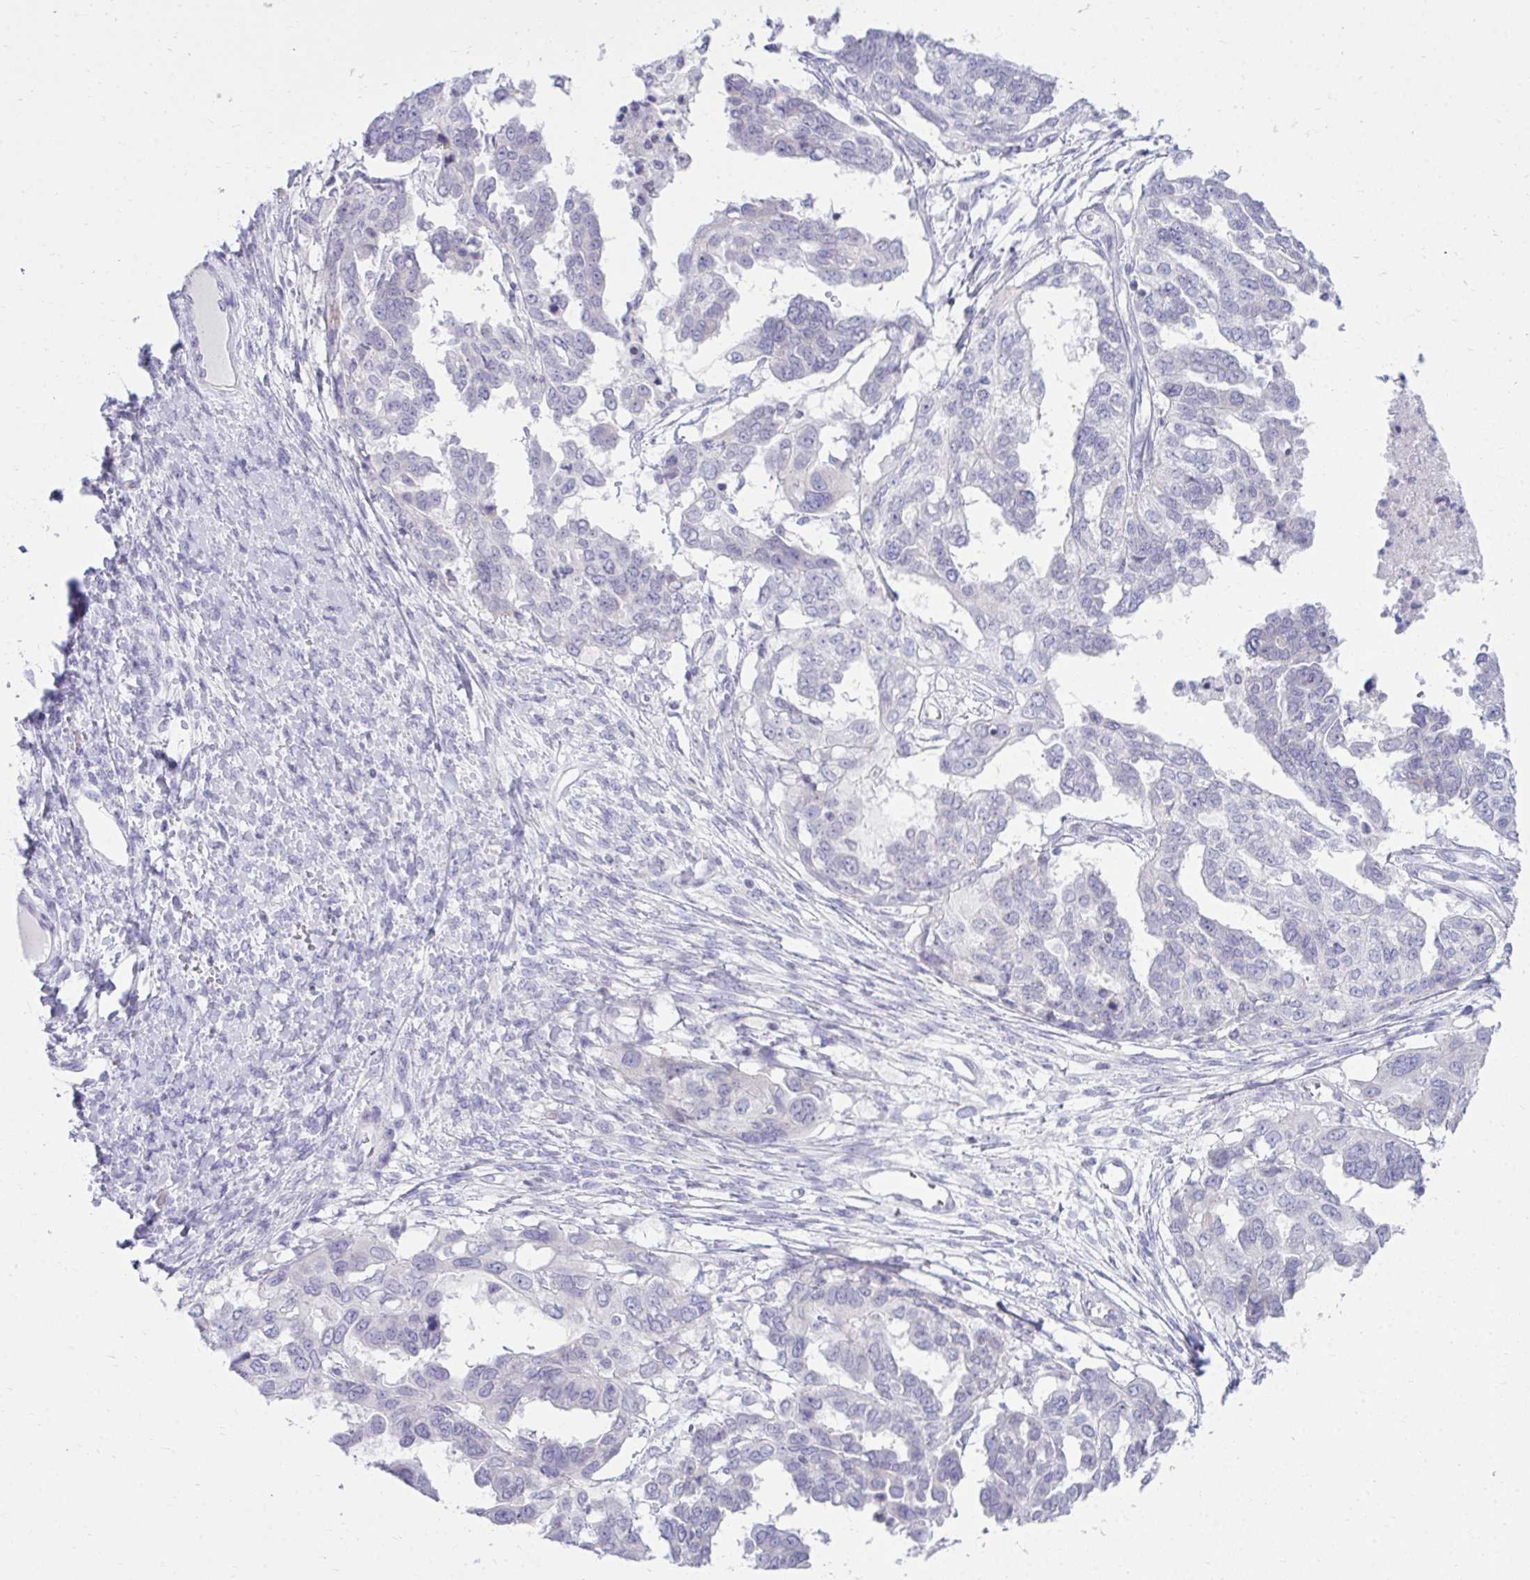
{"staining": {"intensity": "negative", "quantity": "none", "location": "none"}, "tissue": "ovarian cancer", "cell_type": "Tumor cells", "image_type": "cancer", "snomed": [{"axis": "morphology", "description": "Cystadenocarcinoma, serous, NOS"}, {"axis": "topography", "description": "Ovary"}], "caption": "Human serous cystadenocarcinoma (ovarian) stained for a protein using immunohistochemistry (IHC) reveals no staining in tumor cells.", "gene": "OR7A5", "patient": {"sex": "female", "age": 53}}